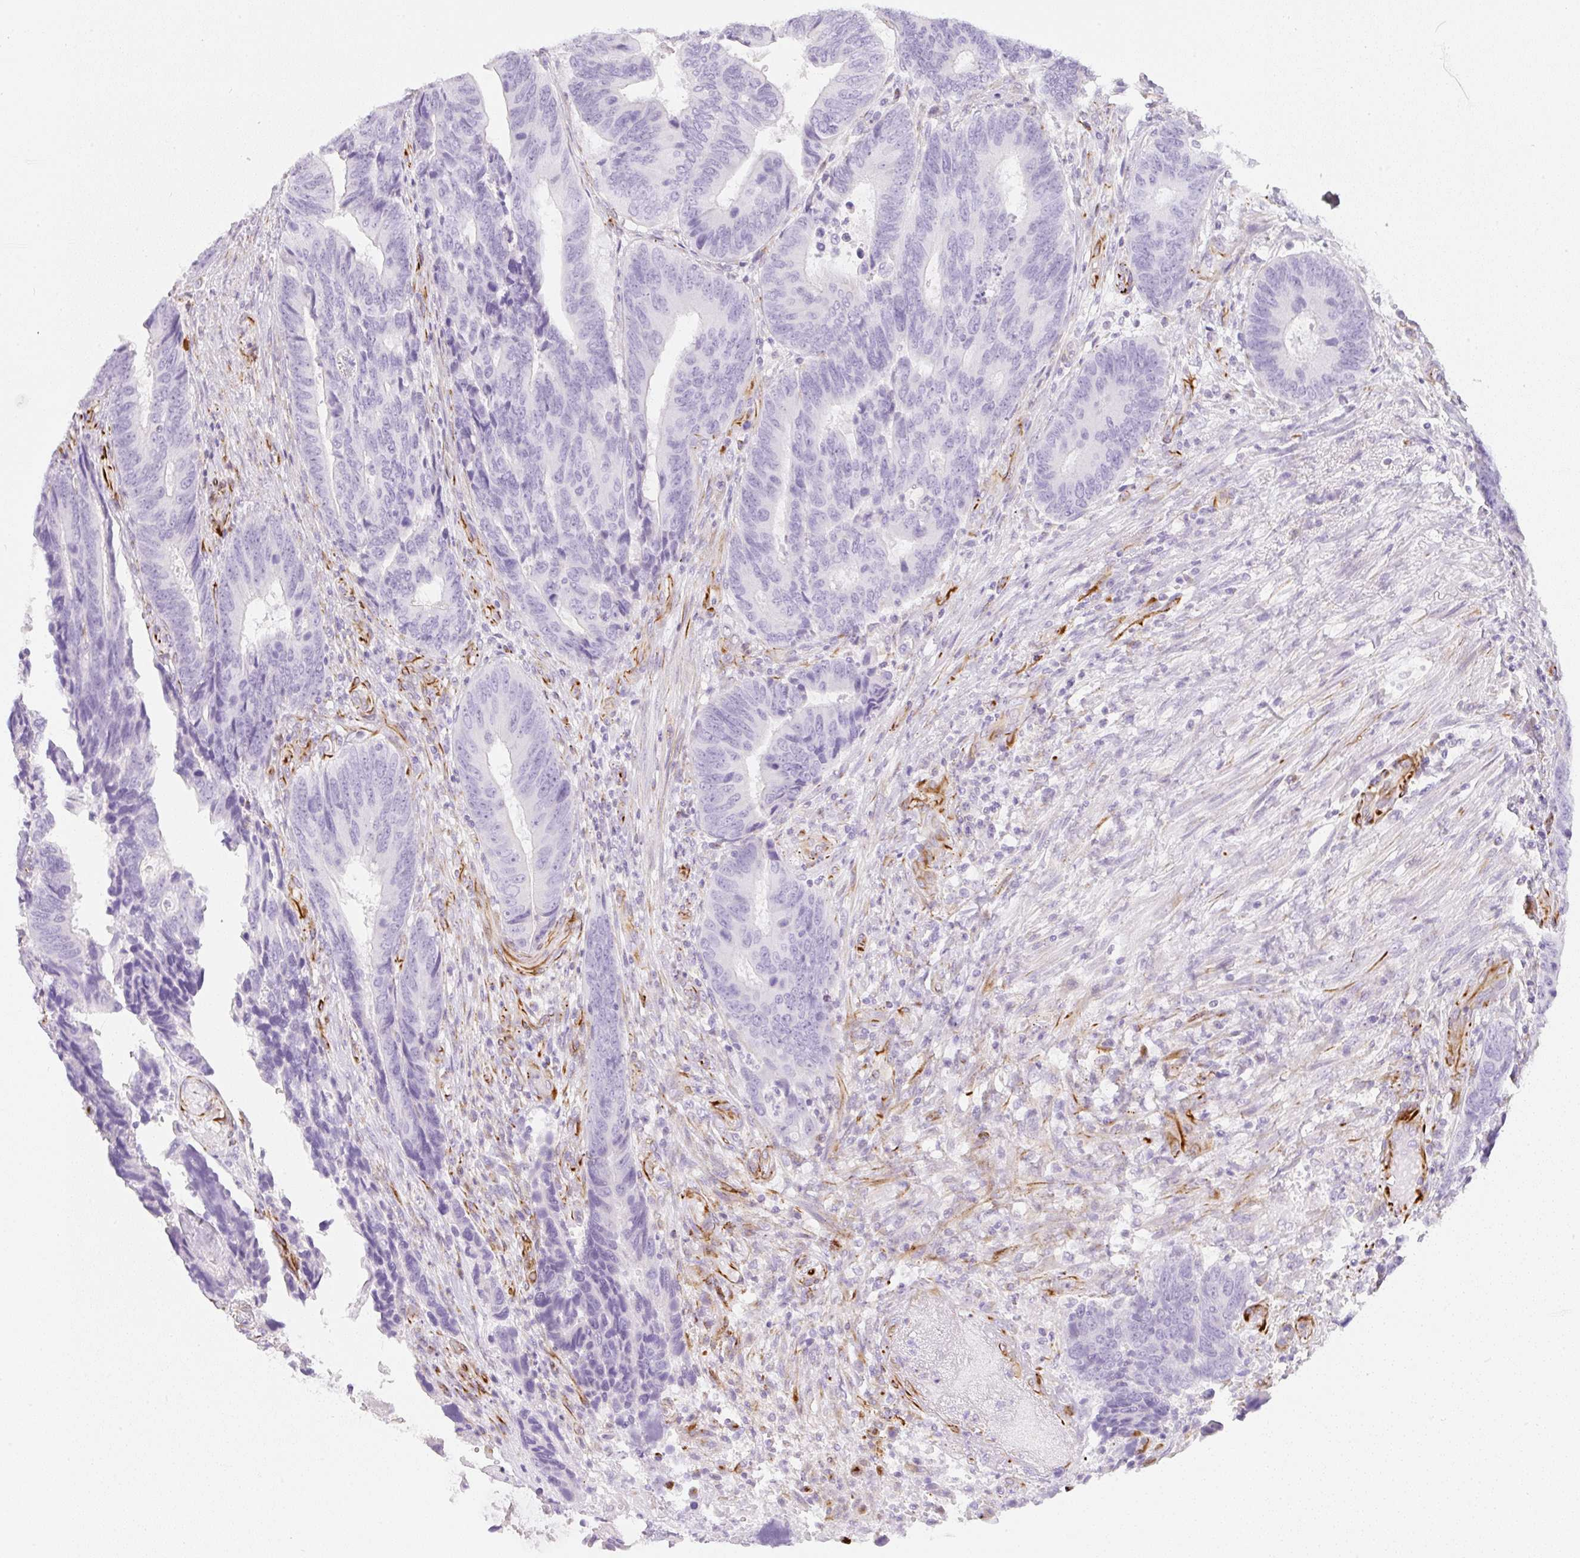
{"staining": {"intensity": "negative", "quantity": "none", "location": "none"}, "tissue": "colorectal cancer", "cell_type": "Tumor cells", "image_type": "cancer", "snomed": [{"axis": "morphology", "description": "Adenocarcinoma, NOS"}, {"axis": "topography", "description": "Colon"}], "caption": "Immunohistochemistry of human colorectal cancer (adenocarcinoma) shows no positivity in tumor cells.", "gene": "ZNF689", "patient": {"sex": "male", "age": 87}}